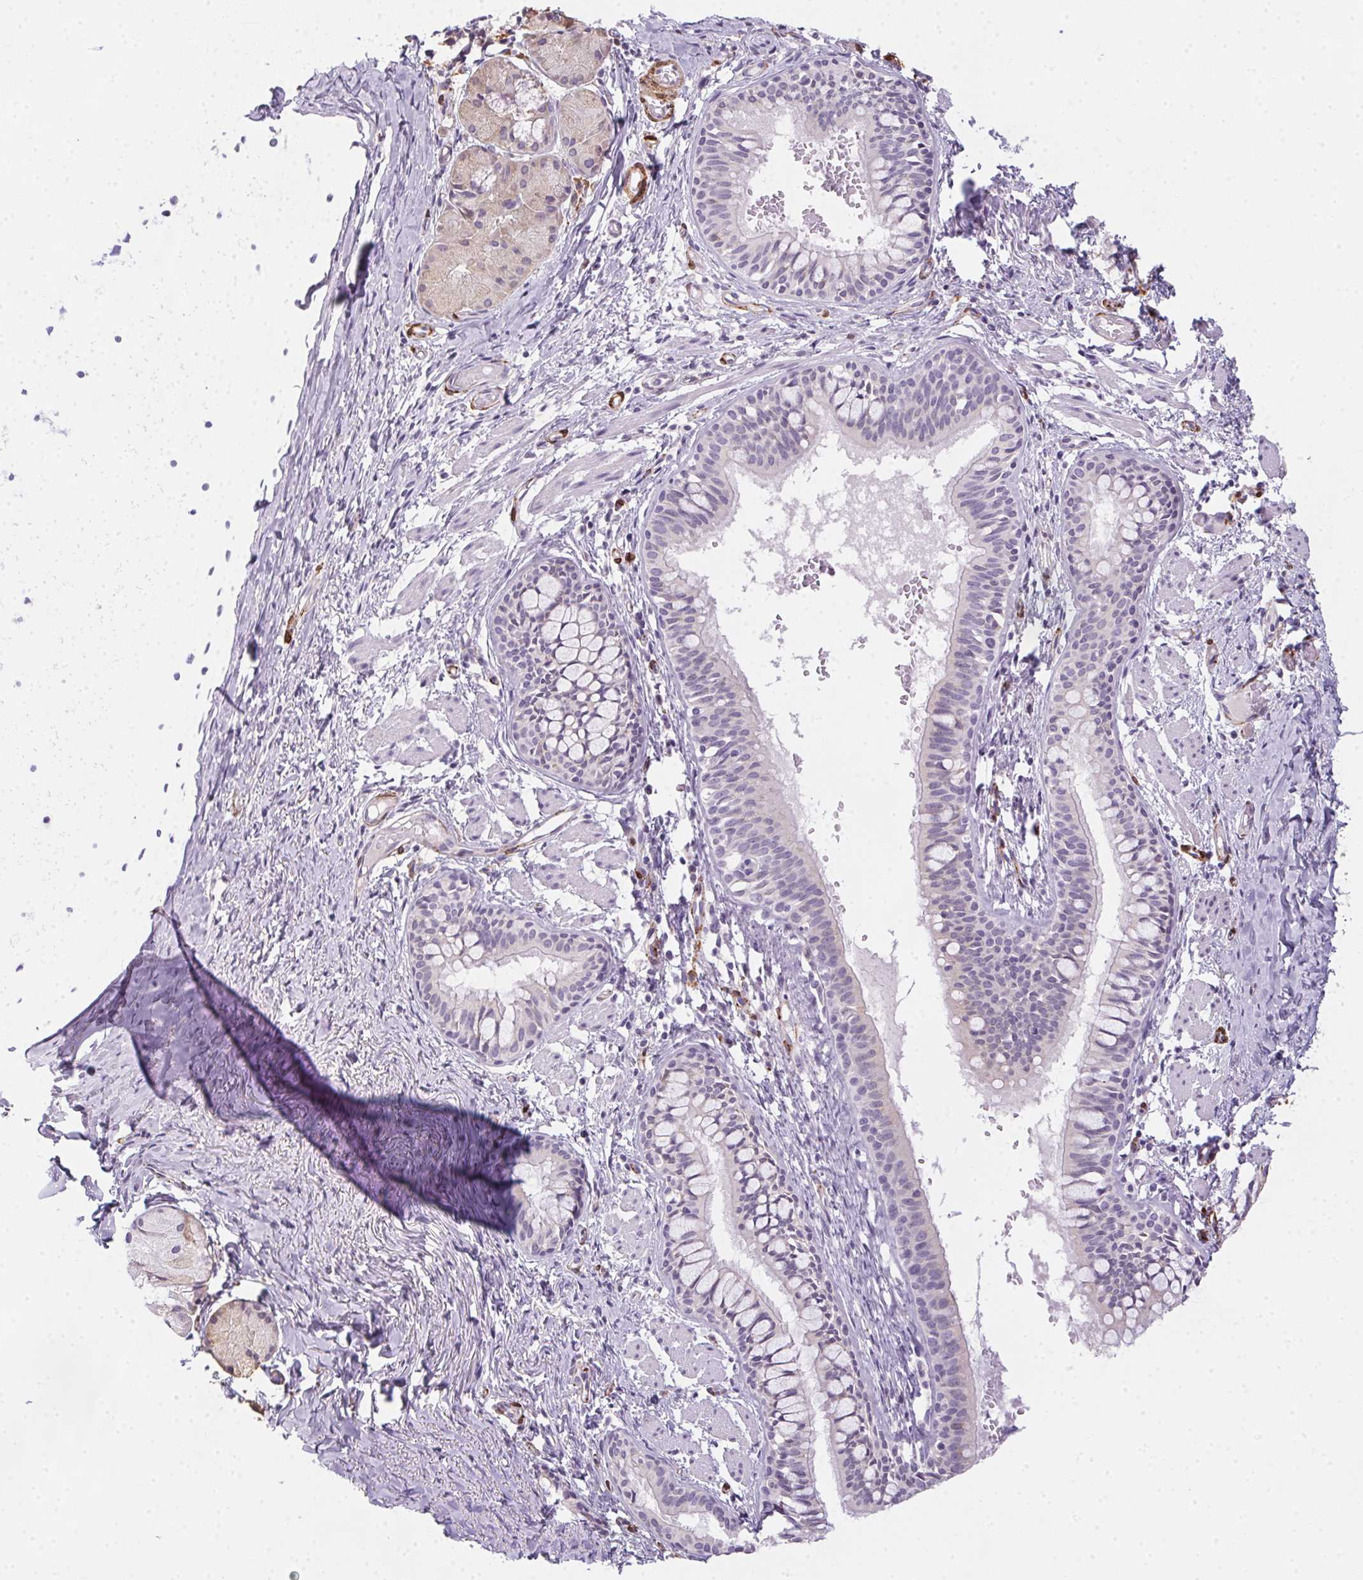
{"staining": {"intensity": "negative", "quantity": "none", "location": "none"}, "tissue": "bronchus", "cell_type": "Respiratory epithelial cells", "image_type": "normal", "snomed": [{"axis": "morphology", "description": "Normal tissue, NOS"}, {"axis": "topography", "description": "Bronchus"}], "caption": "Respiratory epithelial cells are negative for protein expression in benign human bronchus. (DAB (3,3'-diaminobenzidine) immunohistochemistry visualized using brightfield microscopy, high magnification).", "gene": "HRC", "patient": {"sex": "male", "age": 1}}